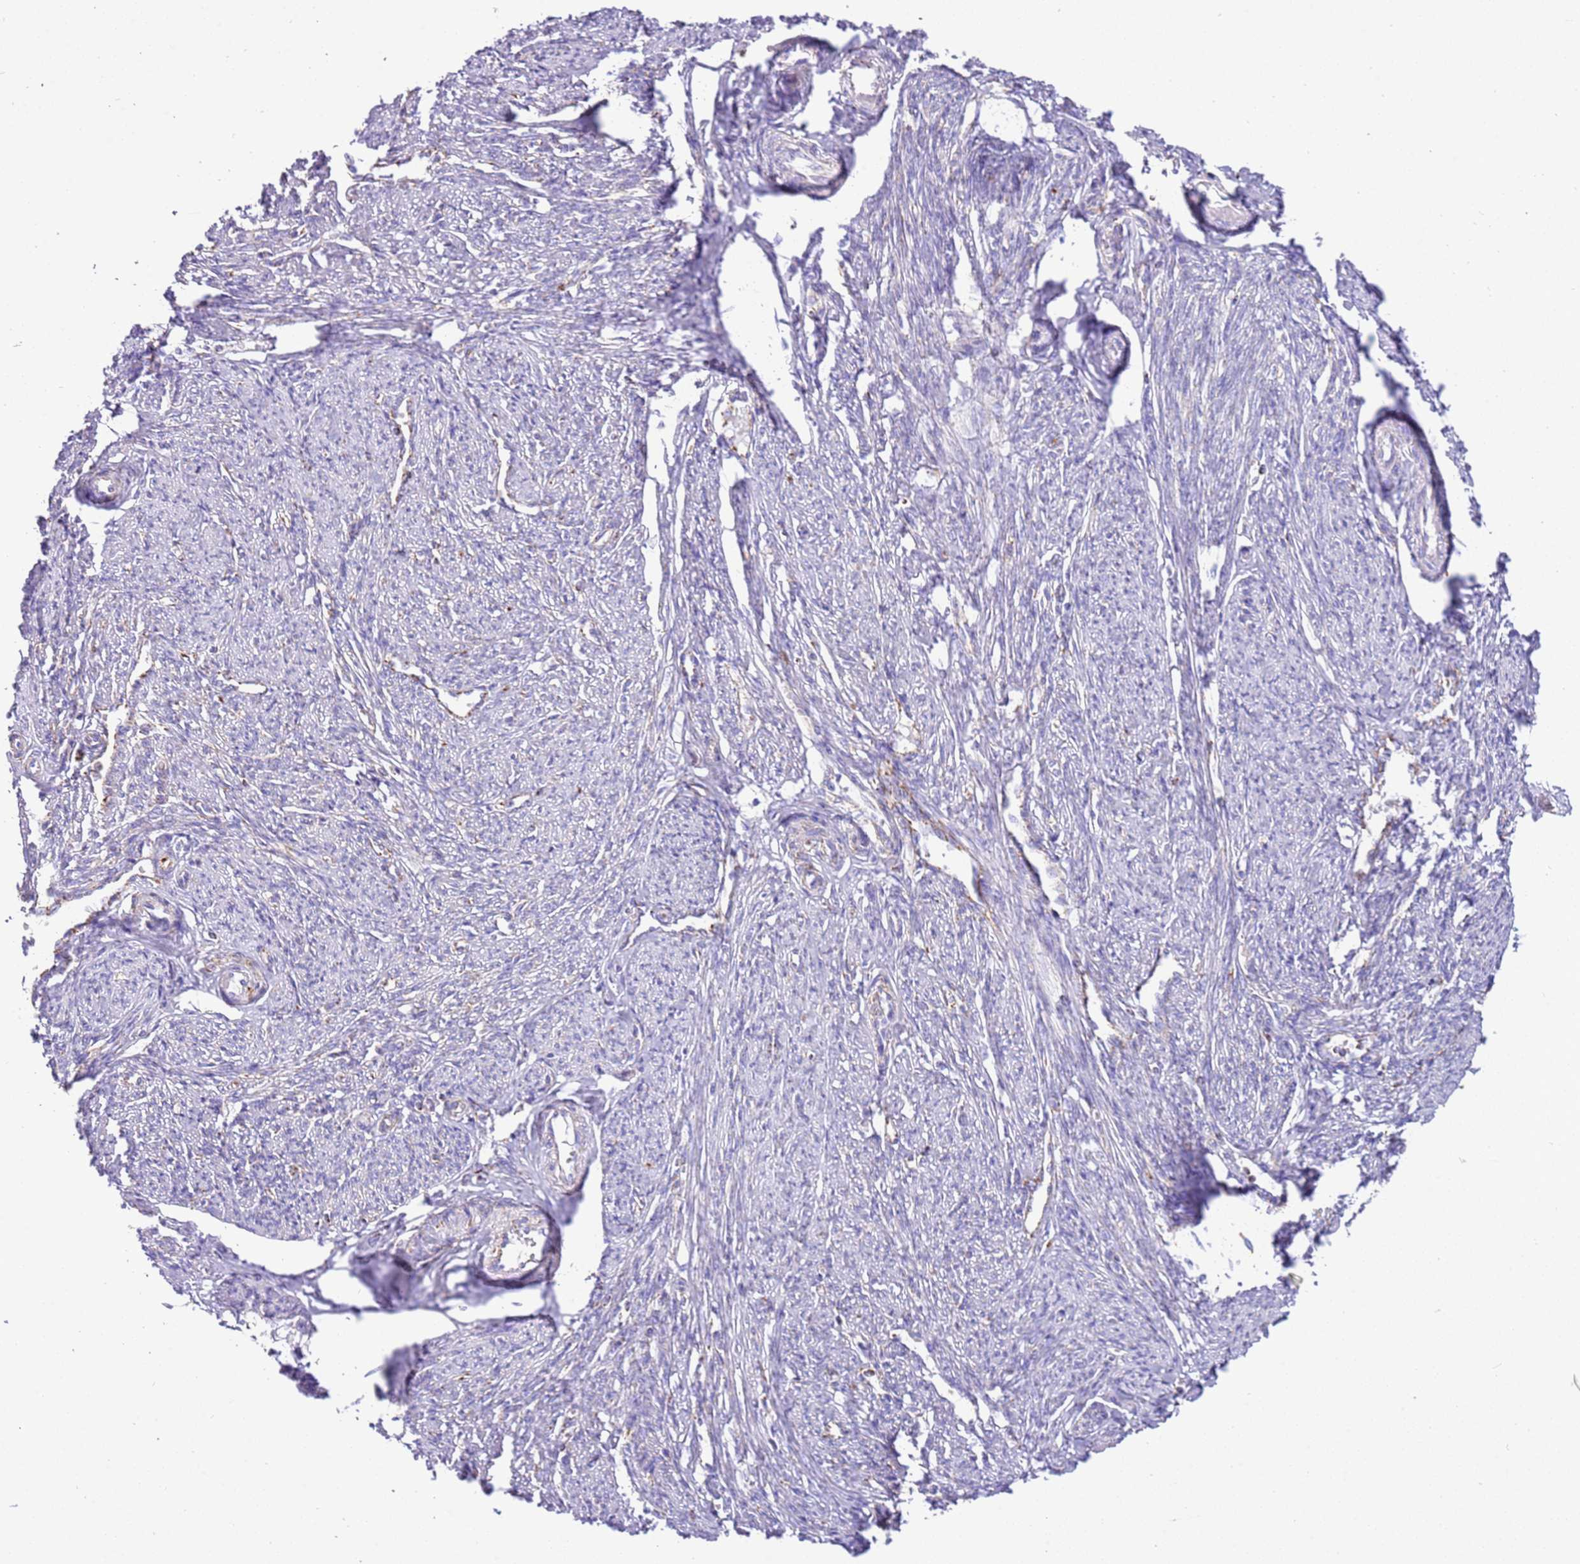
{"staining": {"intensity": "negative", "quantity": "none", "location": "none"}, "tissue": "smooth muscle", "cell_type": "Smooth muscle cells", "image_type": "normal", "snomed": [{"axis": "morphology", "description": "Normal tissue, NOS"}, {"axis": "topography", "description": "Smooth muscle"}, {"axis": "topography", "description": "Uterus"}], "caption": "The immunohistochemistry (IHC) photomicrograph has no significant expression in smooth muscle cells of smooth muscle.", "gene": "SUCLG2", "patient": {"sex": "female", "age": 59}}